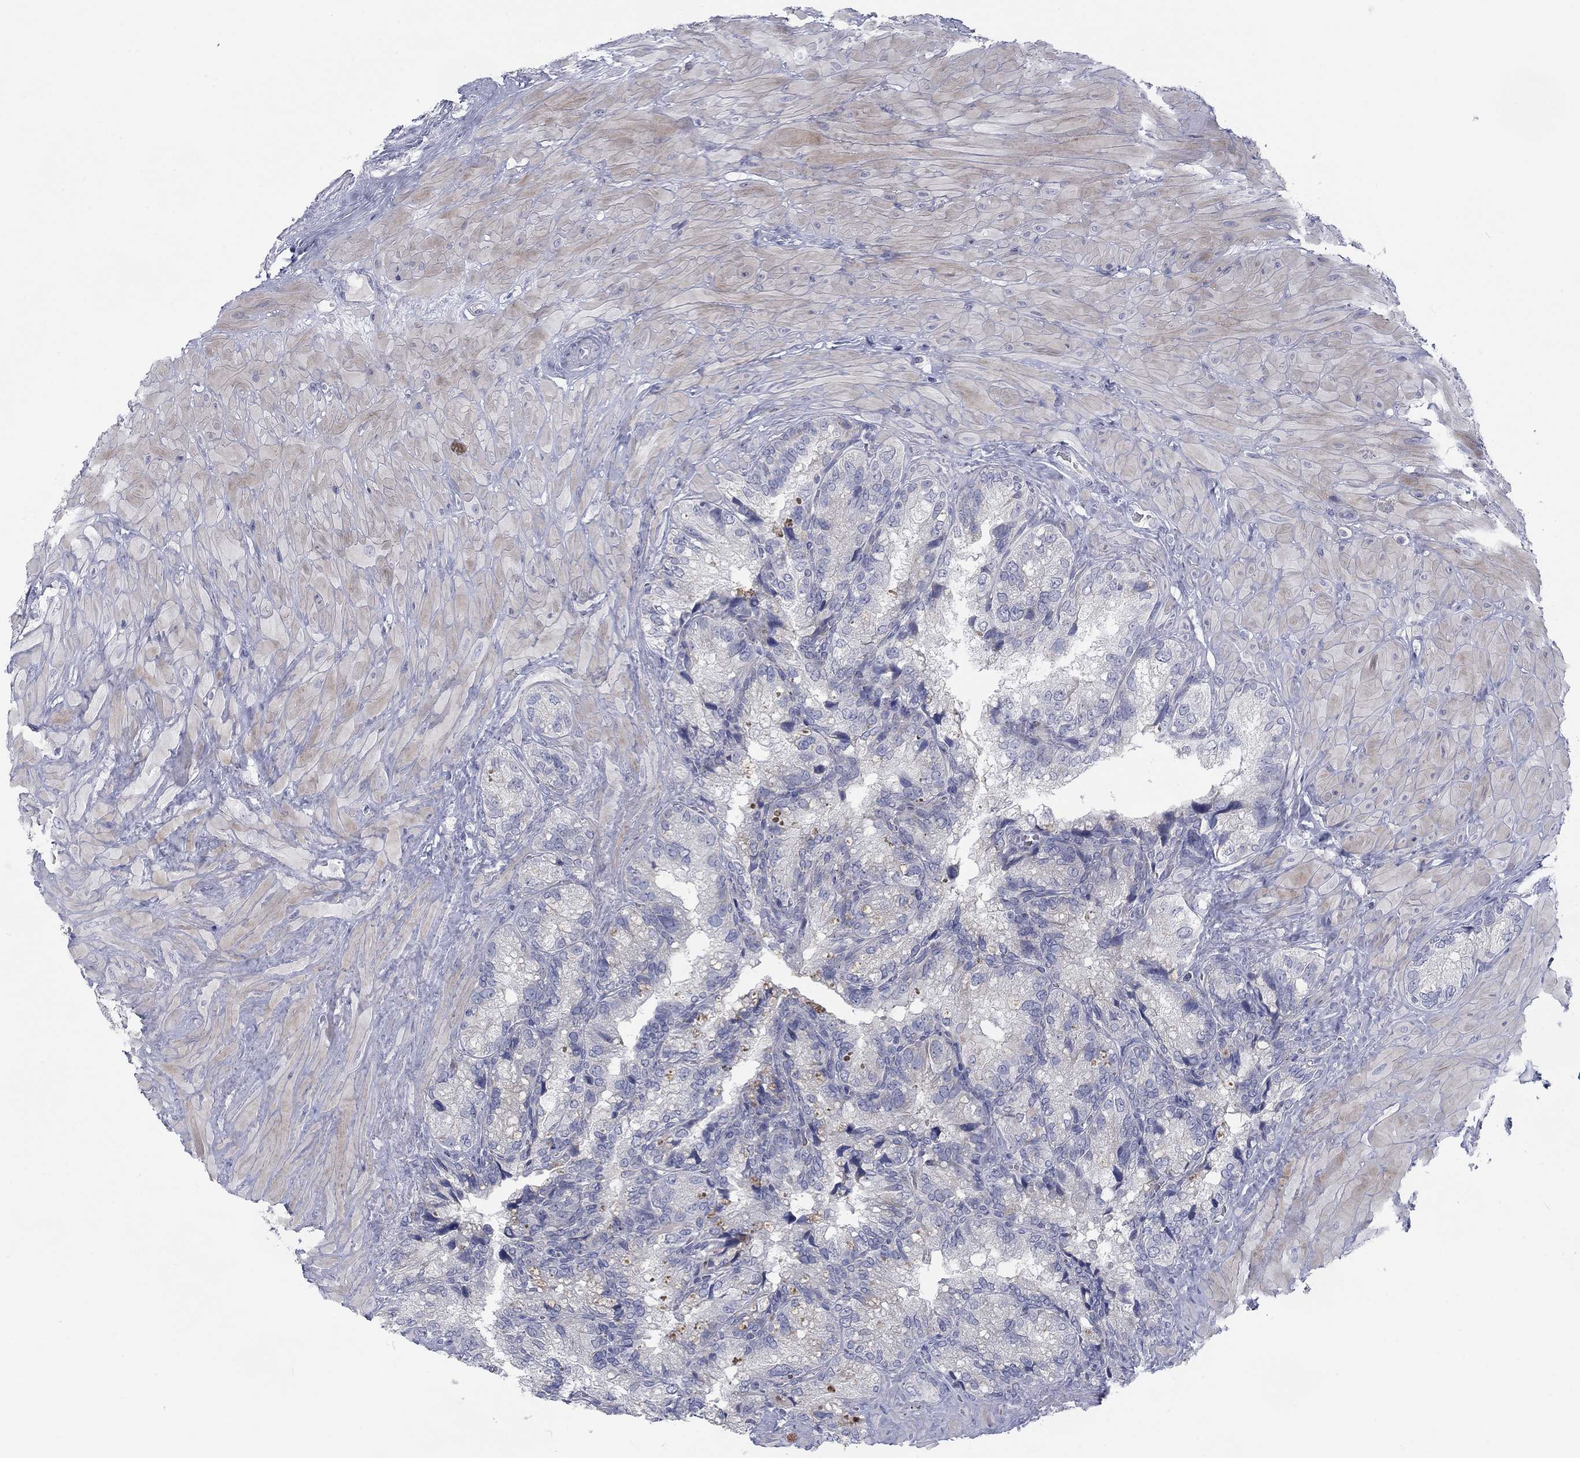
{"staining": {"intensity": "negative", "quantity": "none", "location": "none"}, "tissue": "prostate cancer", "cell_type": "Tumor cells", "image_type": "cancer", "snomed": [{"axis": "morphology", "description": "Adenocarcinoma, NOS"}, {"axis": "topography", "description": "Prostate and seminal vesicle, NOS"}], "caption": "This is an immunohistochemistry image of adenocarcinoma (prostate). There is no expression in tumor cells.", "gene": "CALB1", "patient": {"sex": "male", "age": 62}}